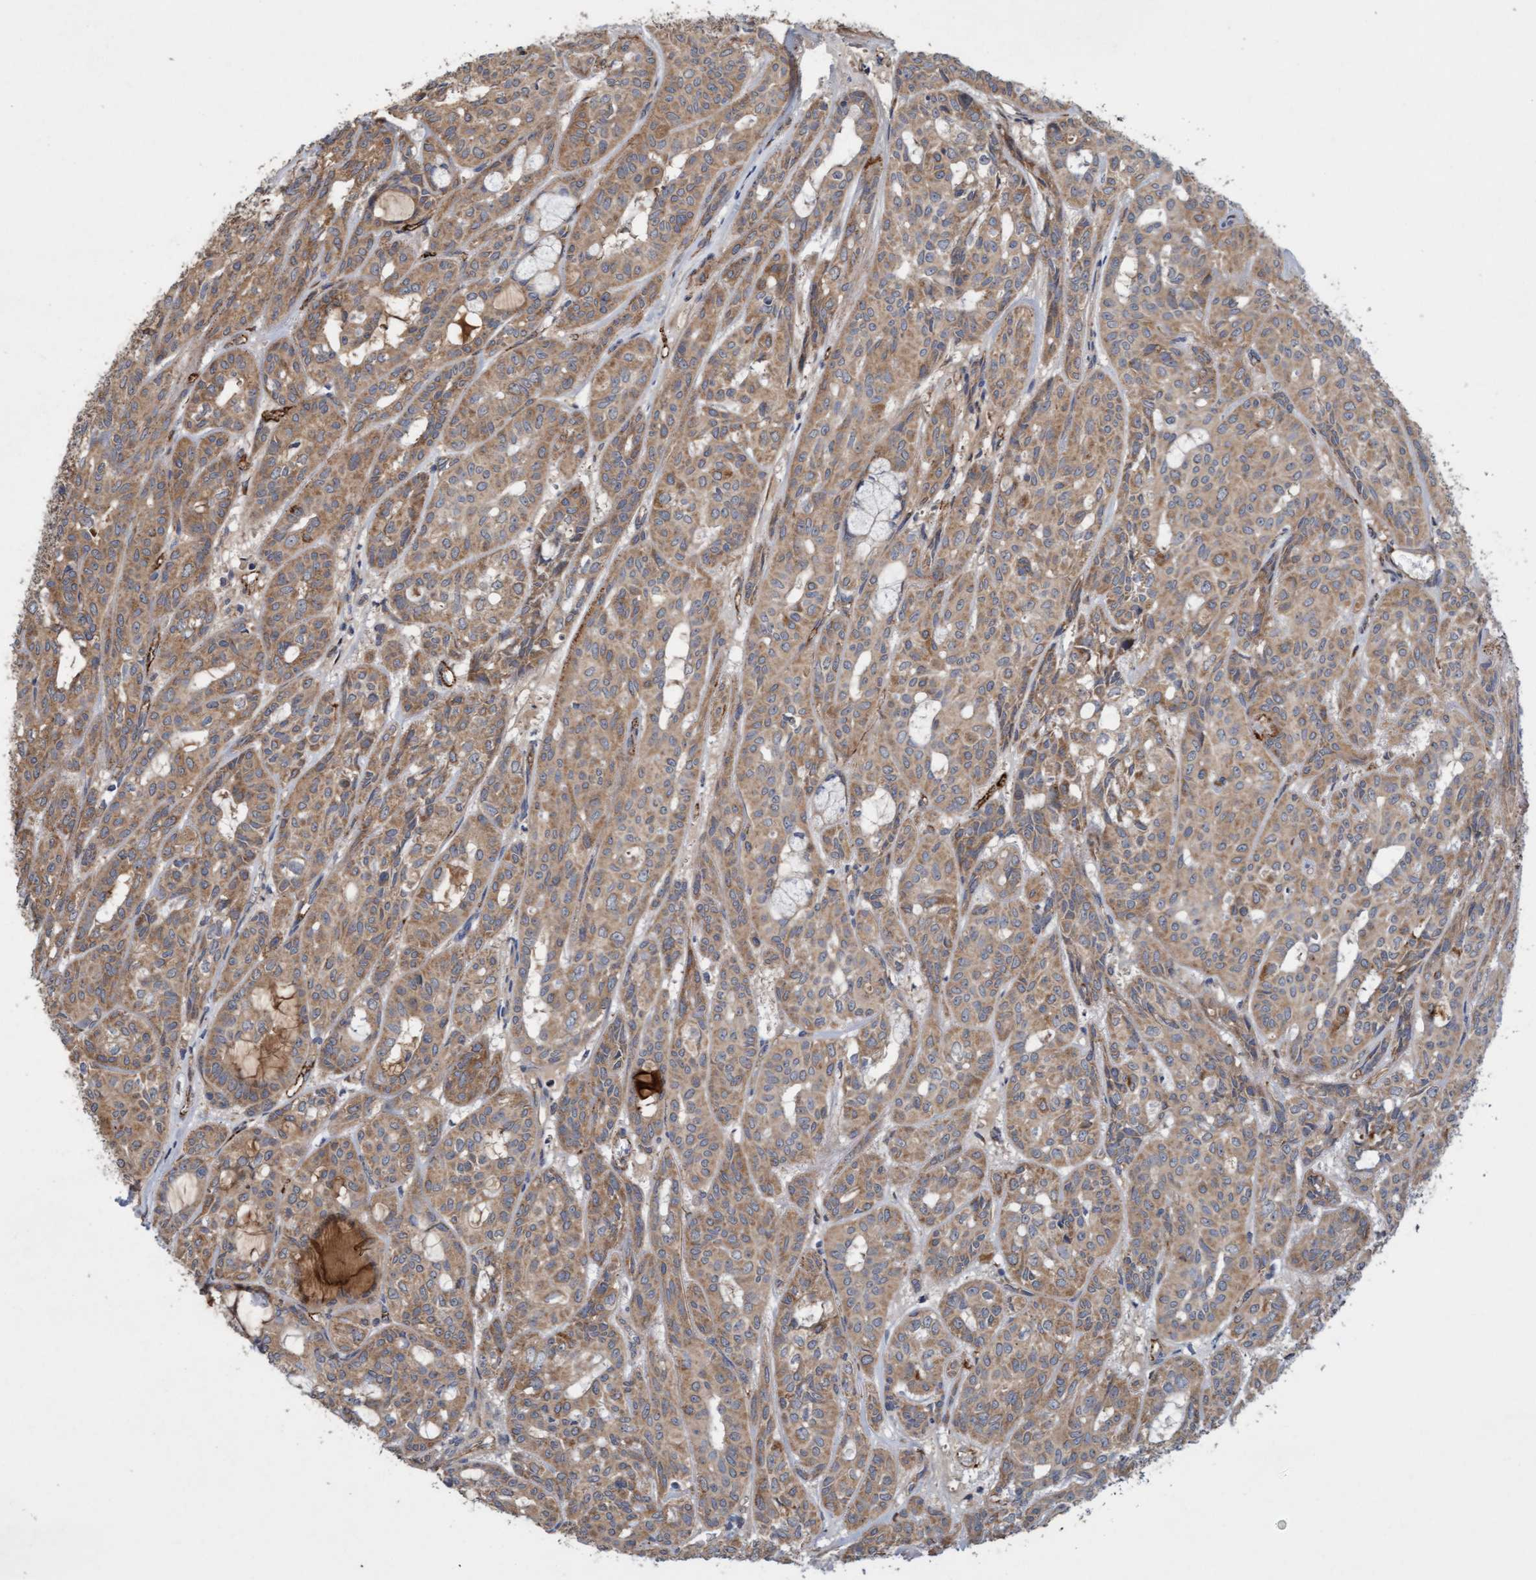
{"staining": {"intensity": "moderate", "quantity": ">75%", "location": "cytoplasmic/membranous"}, "tissue": "head and neck cancer", "cell_type": "Tumor cells", "image_type": "cancer", "snomed": [{"axis": "morphology", "description": "Adenocarcinoma, NOS"}, {"axis": "topography", "description": "Salivary gland, NOS"}, {"axis": "topography", "description": "Head-Neck"}], "caption": "Moderate cytoplasmic/membranous staining is seen in approximately >75% of tumor cells in head and neck cancer.", "gene": "DDHD2", "patient": {"sex": "female", "age": 76}}